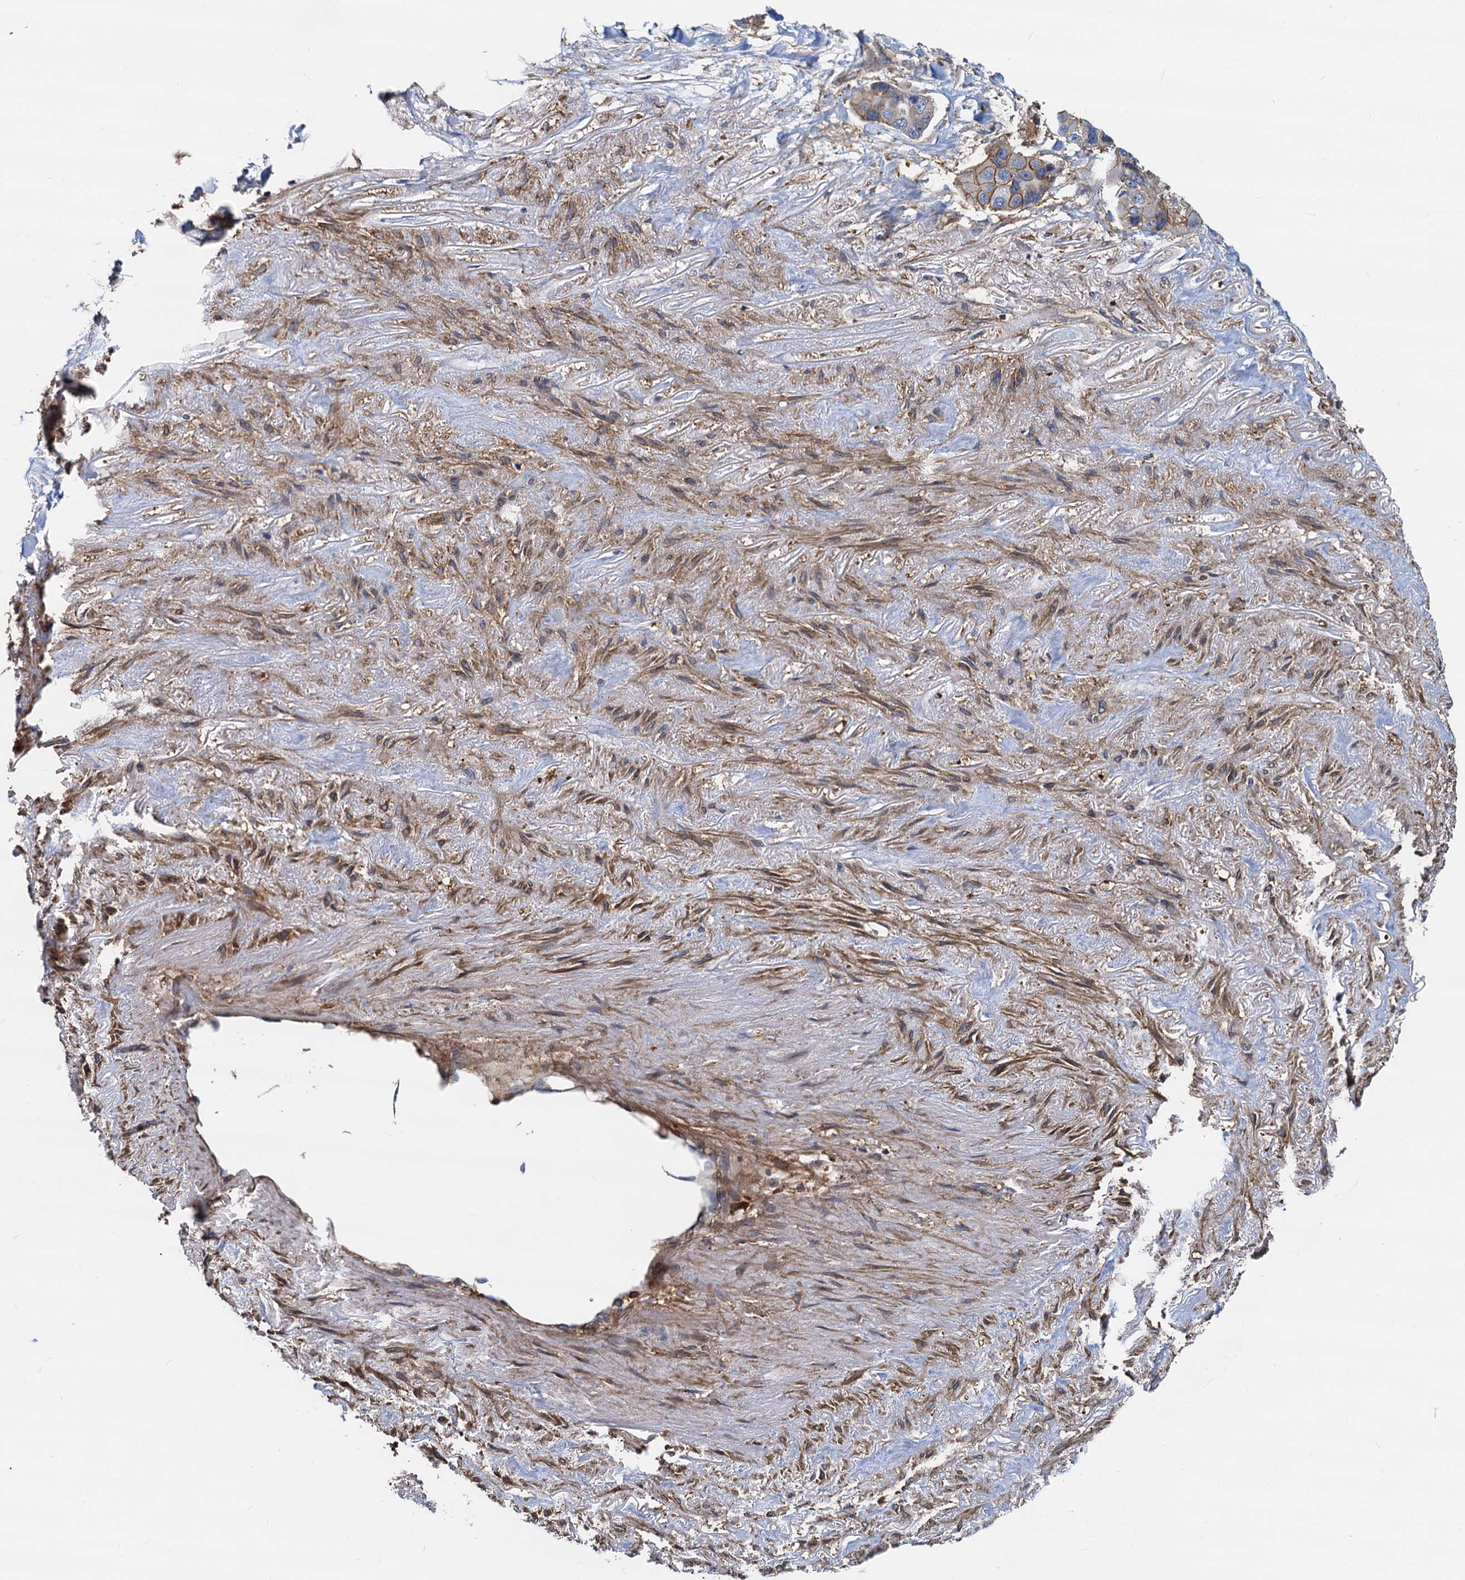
{"staining": {"intensity": "moderate", "quantity": ">75%", "location": "cytoplasmic/membranous"}, "tissue": "lung cancer", "cell_type": "Tumor cells", "image_type": "cancer", "snomed": [{"axis": "morphology", "description": "Adenocarcinoma, NOS"}, {"axis": "topography", "description": "Lung"}], "caption": "Brown immunohistochemical staining in lung cancer (adenocarcinoma) displays moderate cytoplasmic/membranous positivity in approximately >75% of tumor cells. (DAB (3,3'-diaminobenzidine) = brown stain, brightfield microscopy at high magnification).", "gene": "LNX2", "patient": {"sex": "female", "age": 54}}